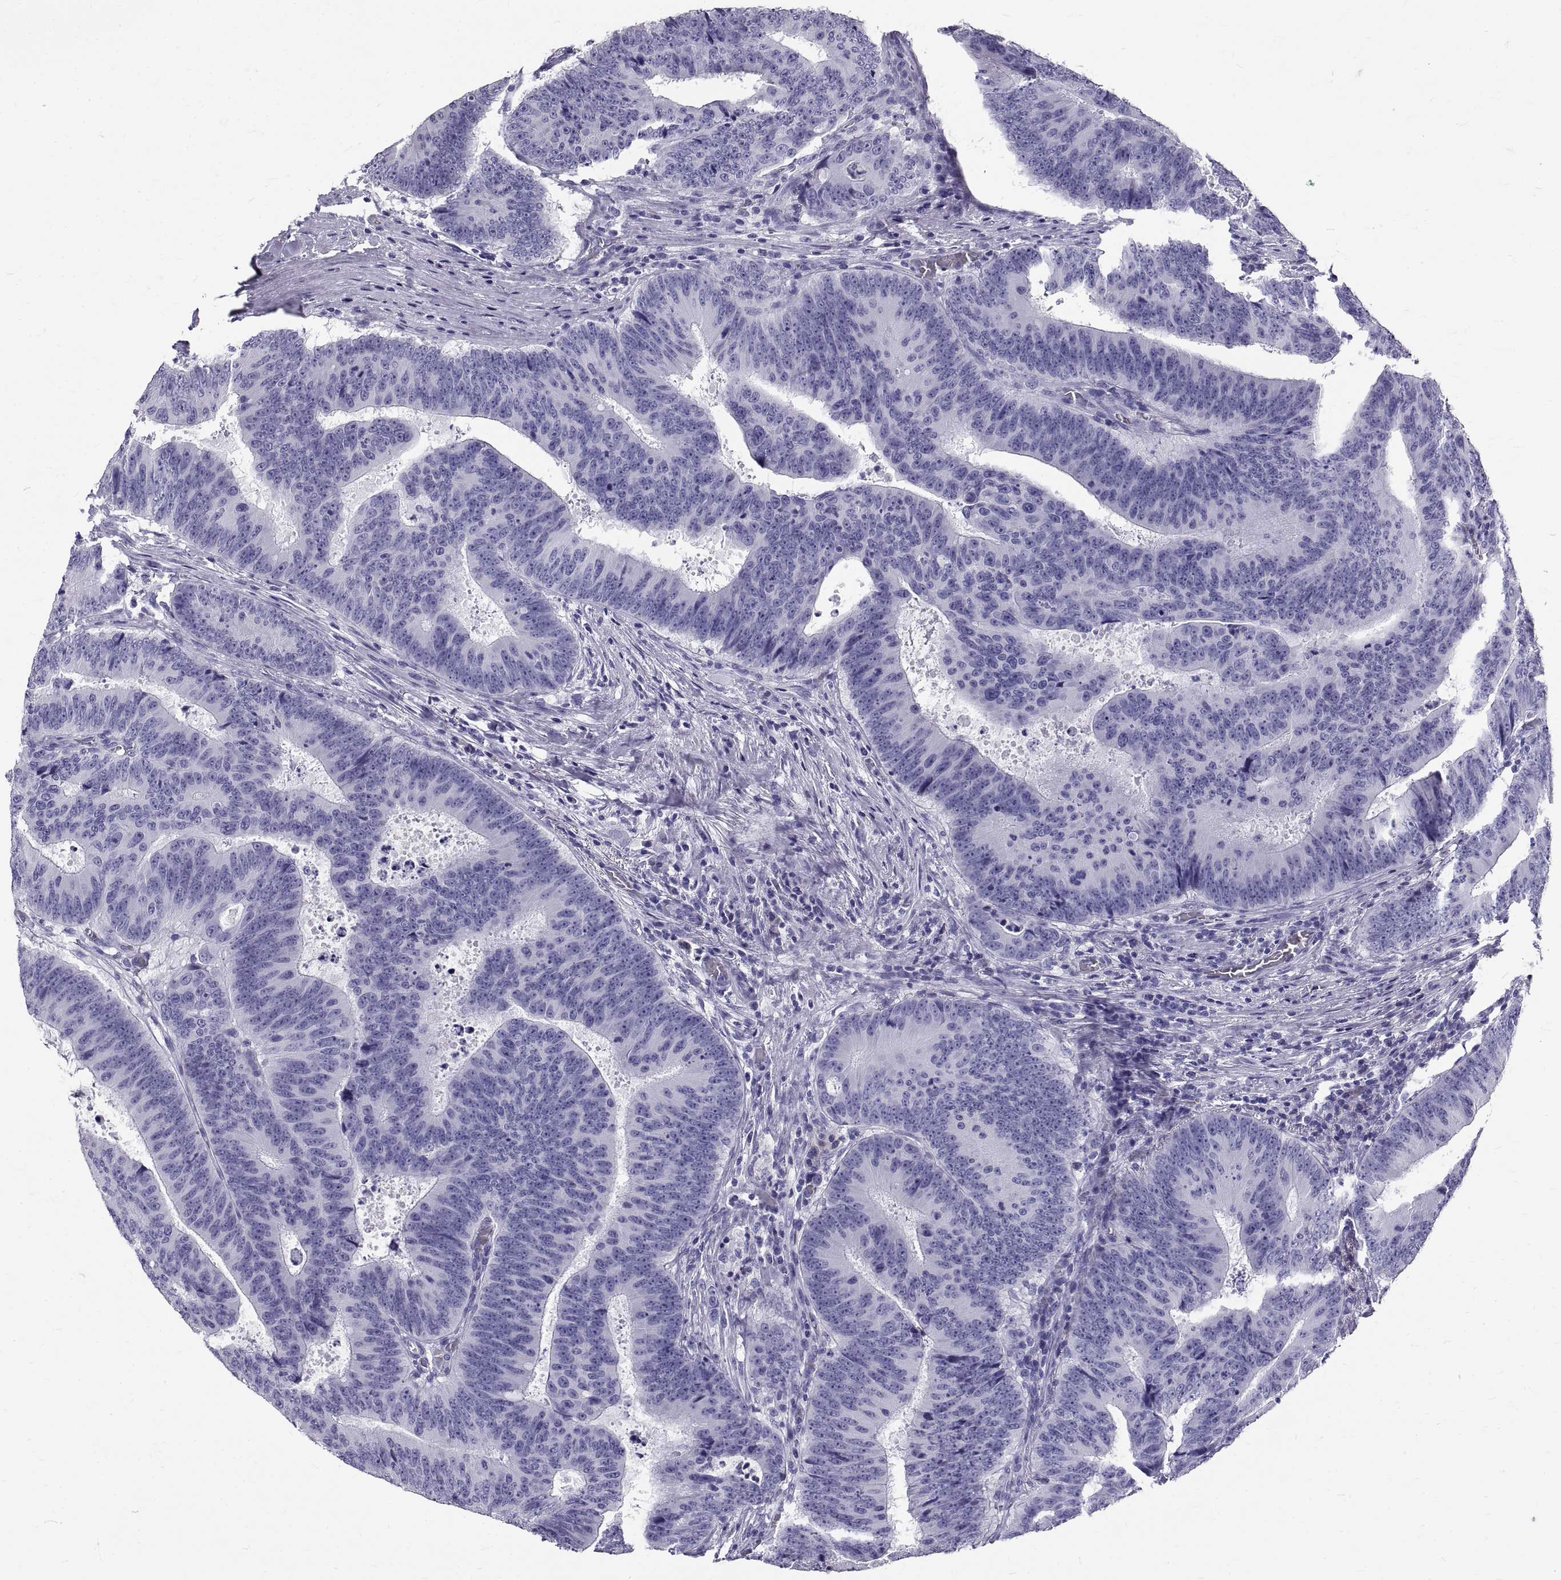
{"staining": {"intensity": "negative", "quantity": "none", "location": "none"}, "tissue": "colorectal cancer", "cell_type": "Tumor cells", "image_type": "cancer", "snomed": [{"axis": "morphology", "description": "Adenocarcinoma, NOS"}, {"axis": "topography", "description": "Colon"}], "caption": "This is an IHC image of human adenocarcinoma (colorectal). There is no positivity in tumor cells.", "gene": "GNG12", "patient": {"sex": "female", "age": 82}}